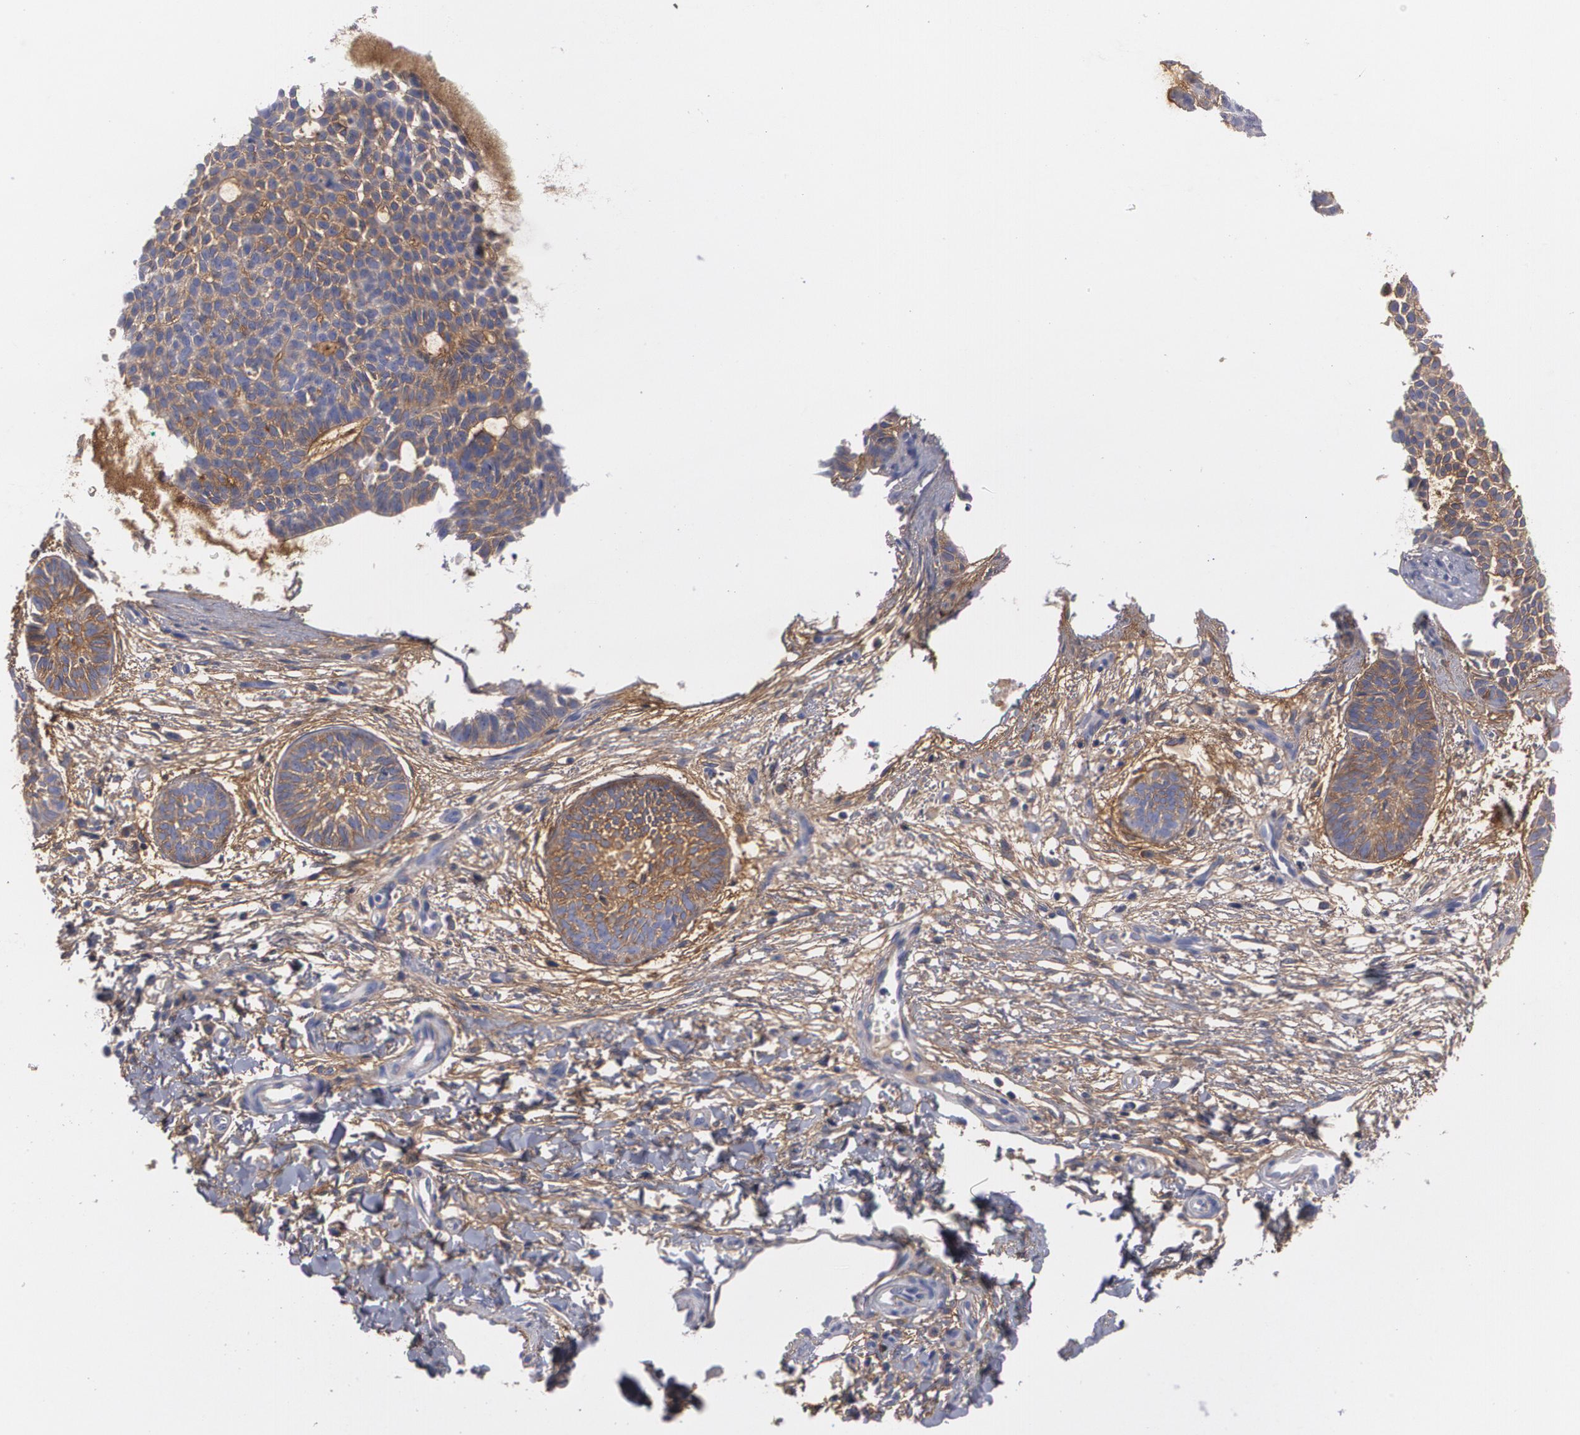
{"staining": {"intensity": "negative", "quantity": "none", "location": "none"}, "tissue": "skin cancer", "cell_type": "Tumor cells", "image_type": "cancer", "snomed": [{"axis": "morphology", "description": "Basal cell carcinoma"}, {"axis": "topography", "description": "Skin"}], "caption": "A micrograph of human skin basal cell carcinoma is negative for staining in tumor cells.", "gene": "FBLN1", "patient": {"sex": "male", "age": 75}}